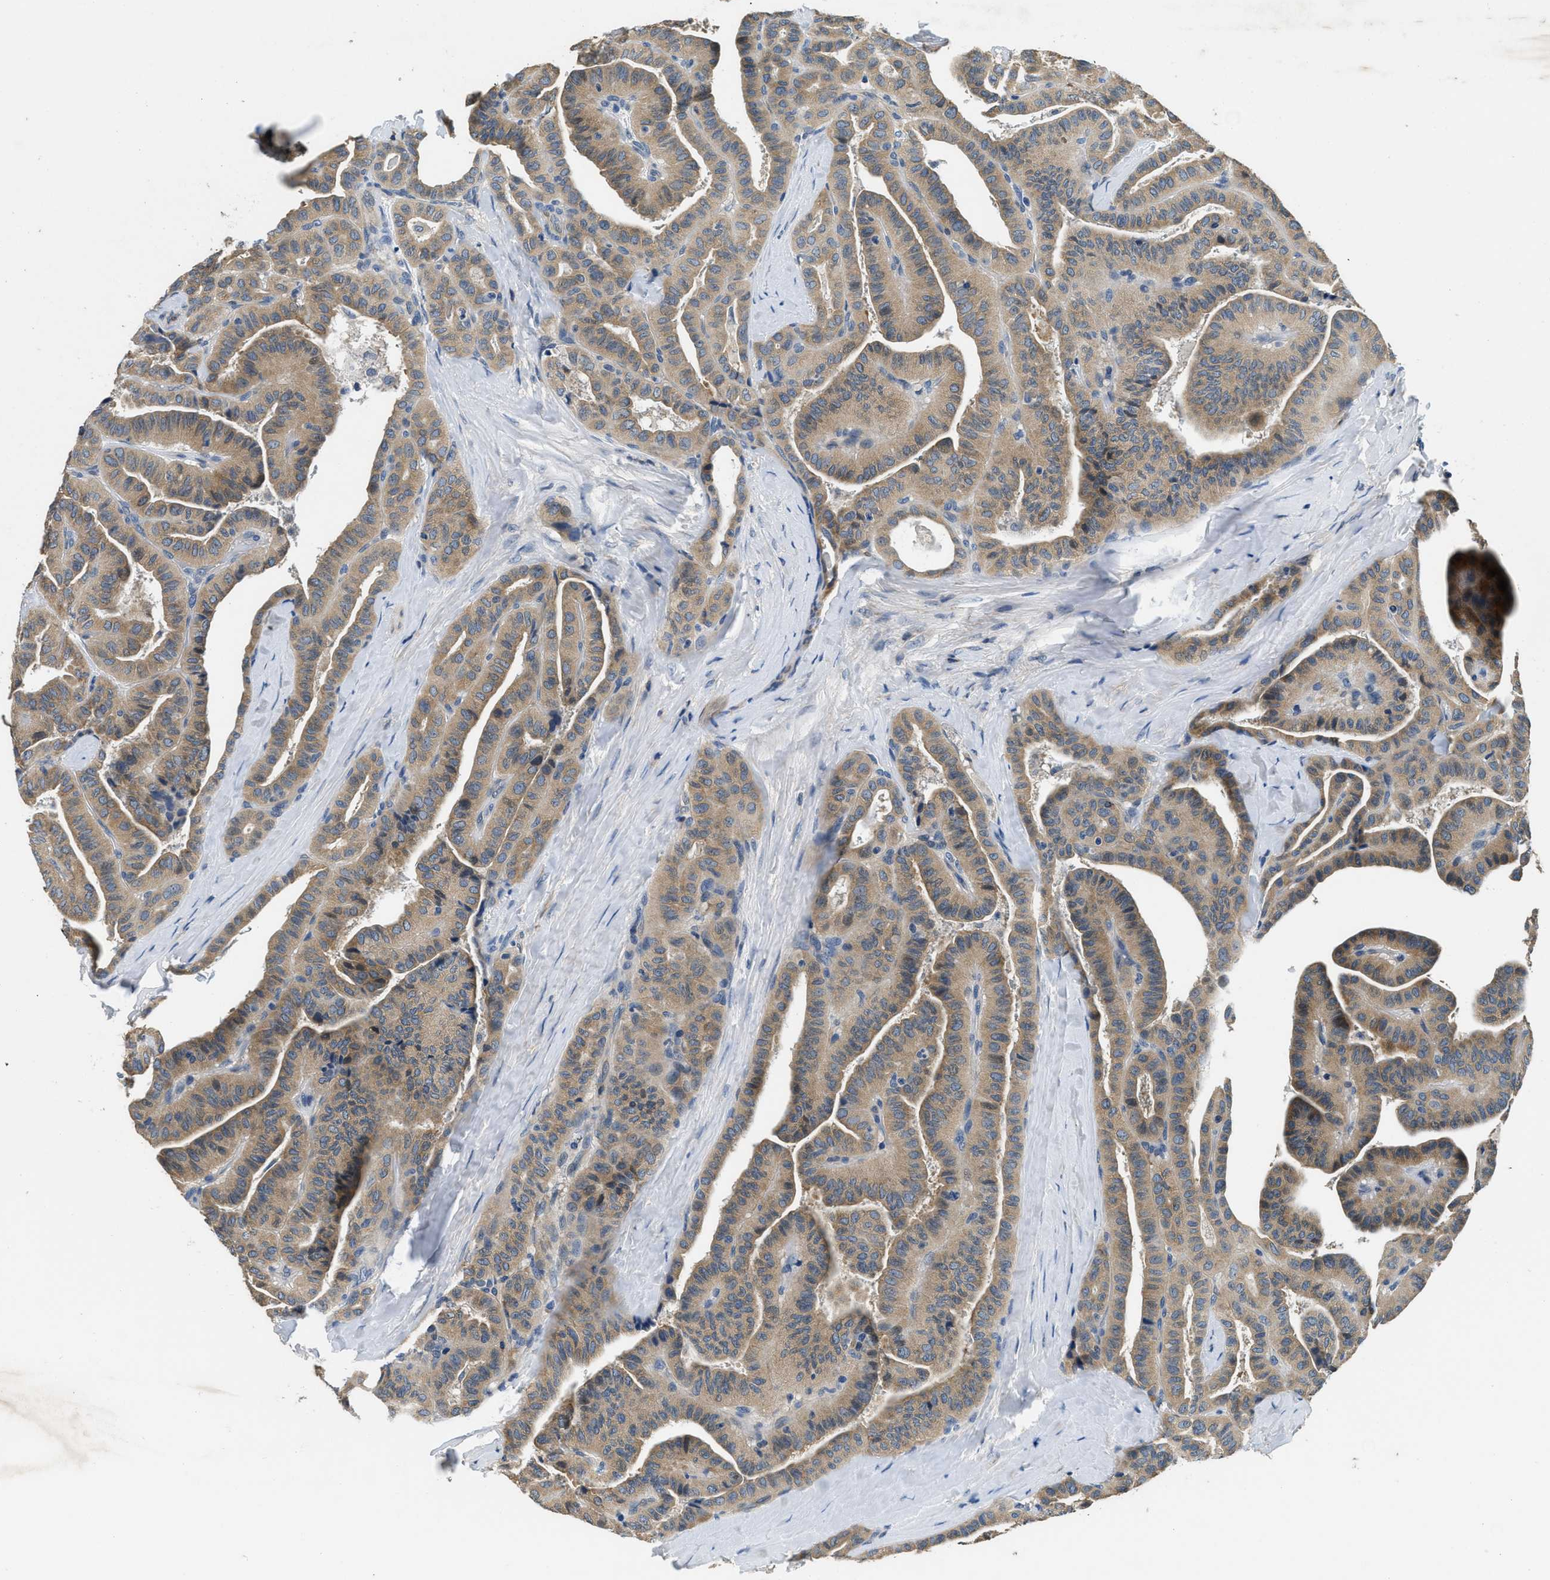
{"staining": {"intensity": "moderate", "quantity": ">75%", "location": "cytoplasmic/membranous"}, "tissue": "thyroid cancer", "cell_type": "Tumor cells", "image_type": "cancer", "snomed": [{"axis": "morphology", "description": "Papillary adenocarcinoma, NOS"}, {"axis": "topography", "description": "Thyroid gland"}], "caption": "Human papillary adenocarcinoma (thyroid) stained for a protein (brown) demonstrates moderate cytoplasmic/membranous positive expression in approximately >75% of tumor cells.", "gene": "ALDH3A2", "patient": {"sex": "male", "age": 77}}